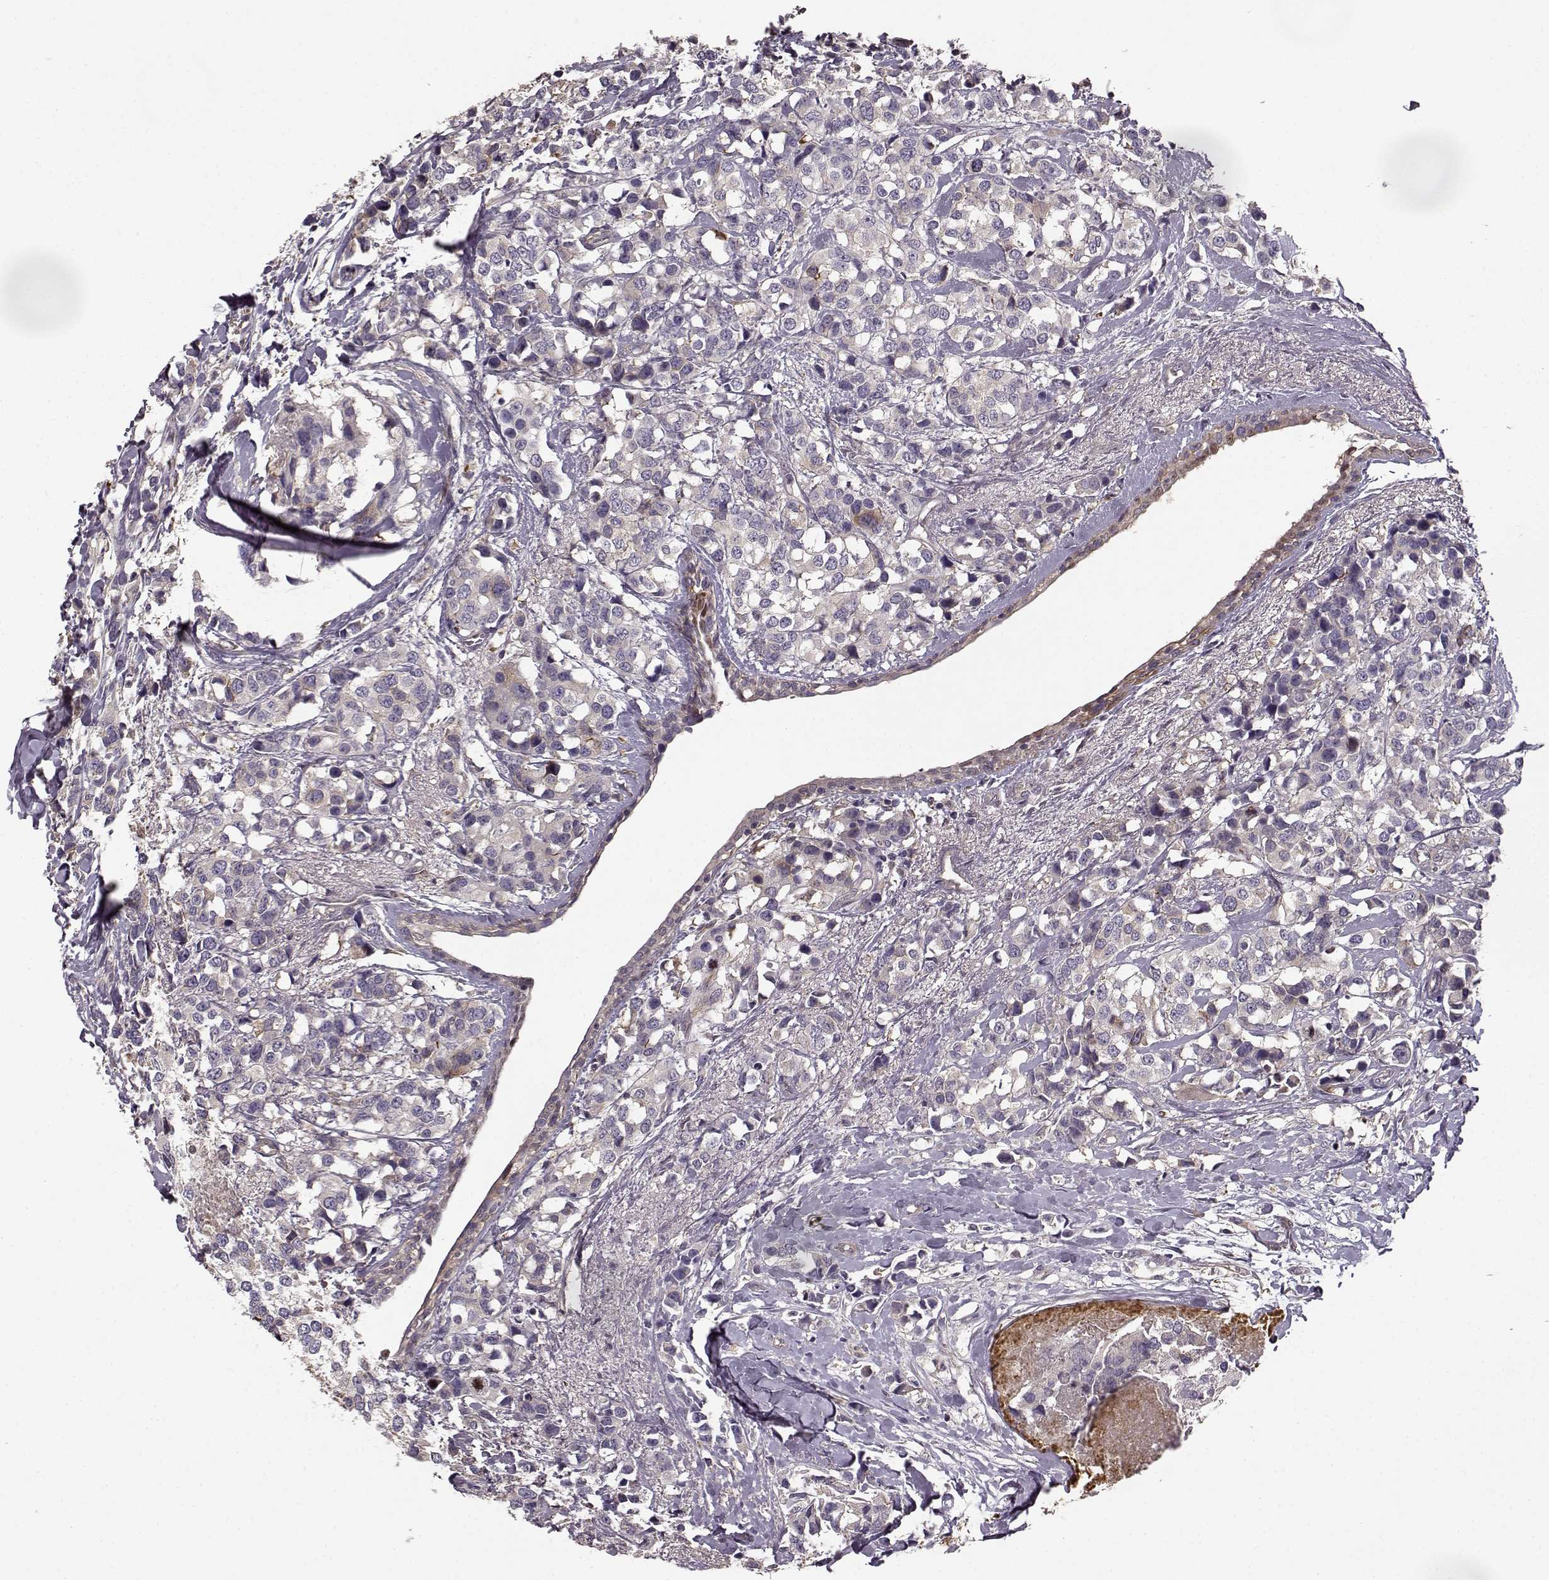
{"staining": {"intensity": "negative", "quantity": "none", "location": "none"}, "tissue": "breast cancer", "cell_type": "Tumor cells", "image_type": "cancer", "snomed": [{"axis": "morphology", "description": "Lobular carcinoma"}, {"axis": "topography", "description": "Breast"}], "caption": "DAB (3,3'-diaminobenzidine) immunohistochemical staining of breast cancer shows no significant expression in tumor cells.", "gene": "MTR", "patient": {"sex": "female", "age": 59}}